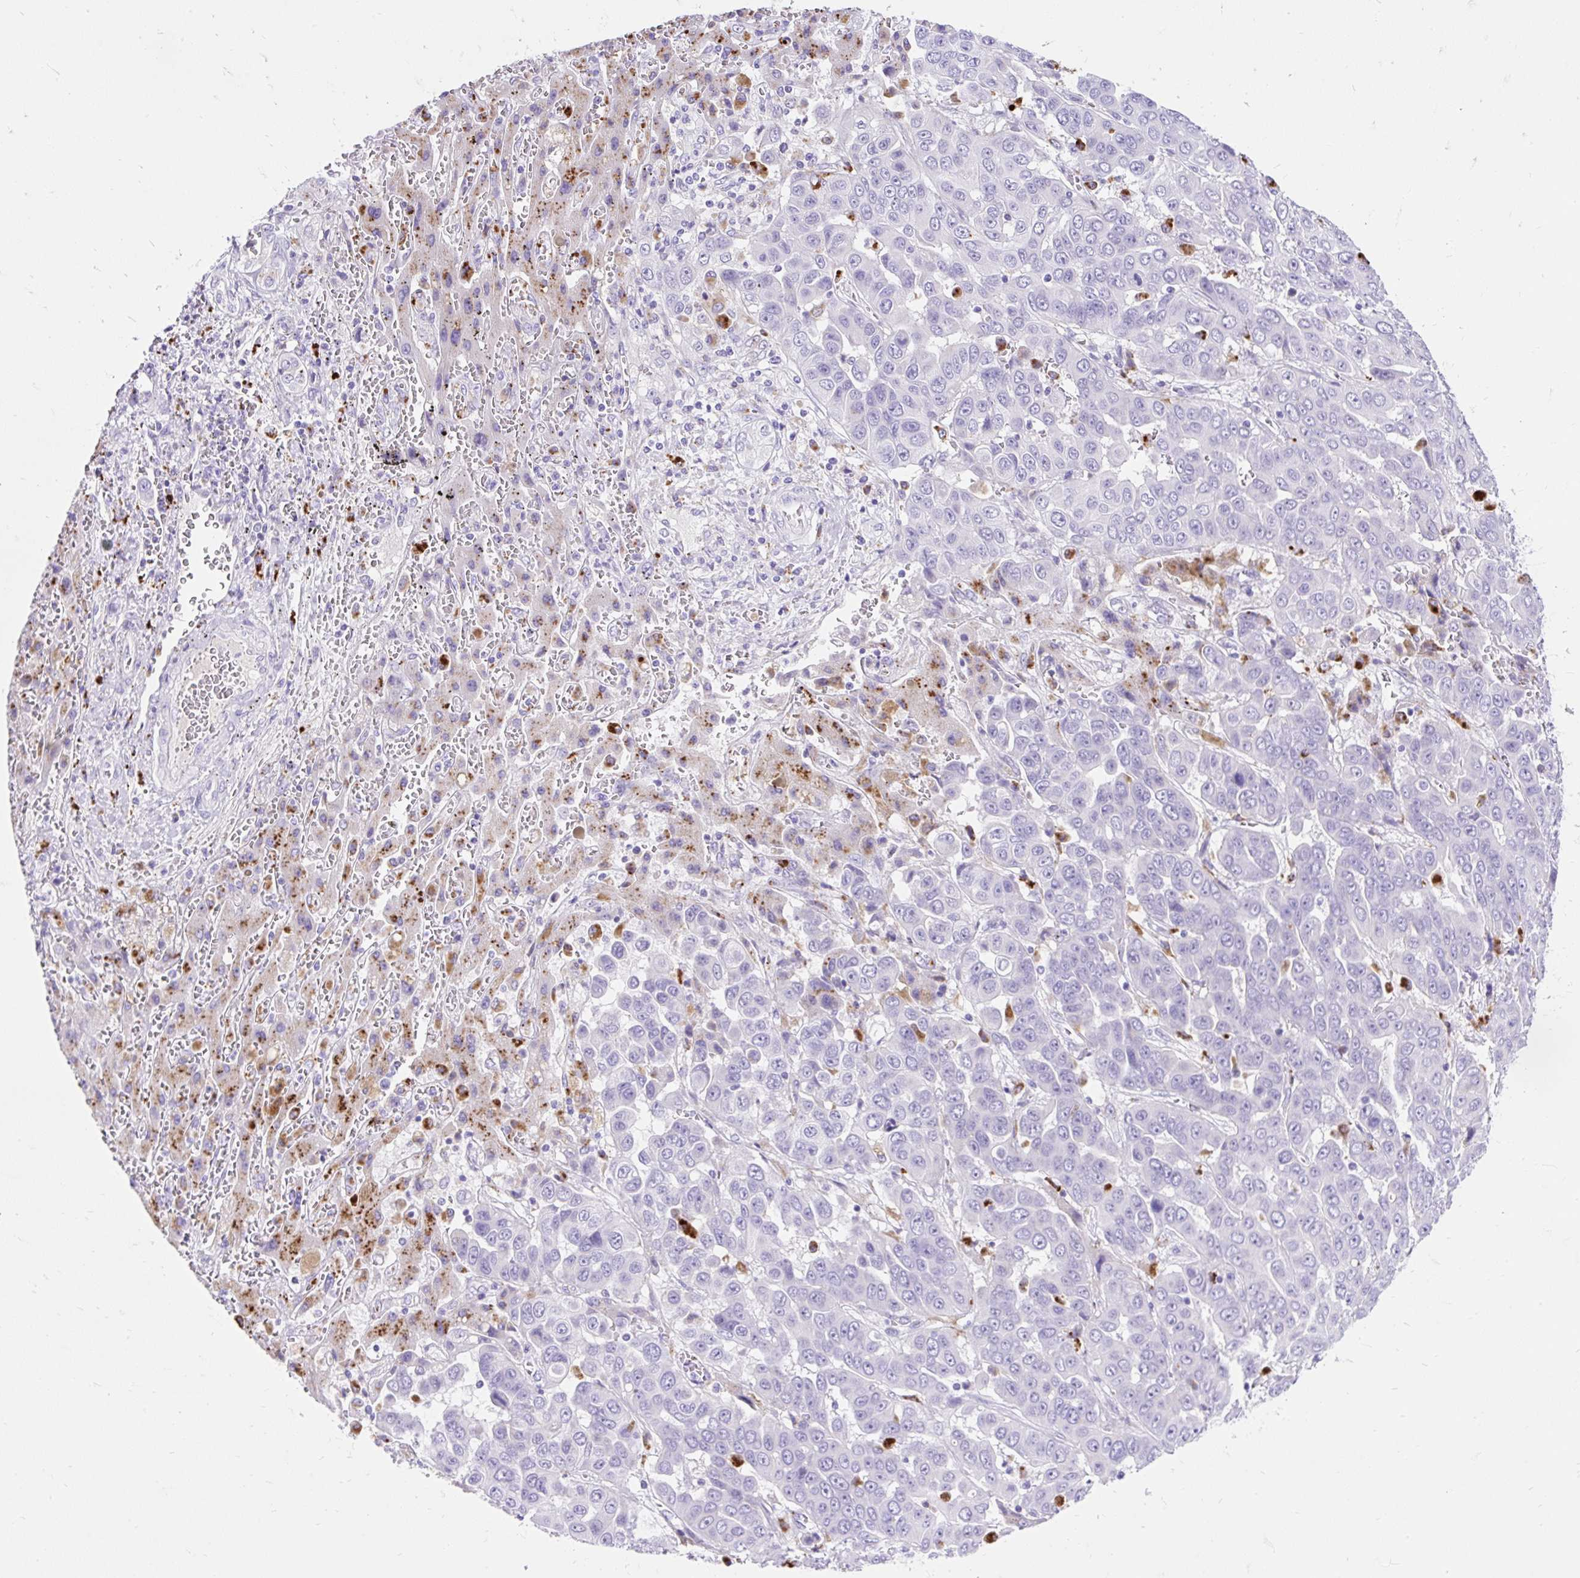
{"staining": {"intensity": "negative", "quantity": "none", "location": "none"}, "tissue": "liver cancer", "cell_type": "Tumor cells", "image_type": "cancer", "snomed": [{"axis": "morphology", "description": "Cholangiocarcinoma"}, {"axis": "topography", "description": "Liver"}], "caption": "Human liver cancer stained for a protein using immunohistochemistry displays no positivity in tumor cells.", "gene": "HEXB", "patient": {"sex": "female", "age": 52}}